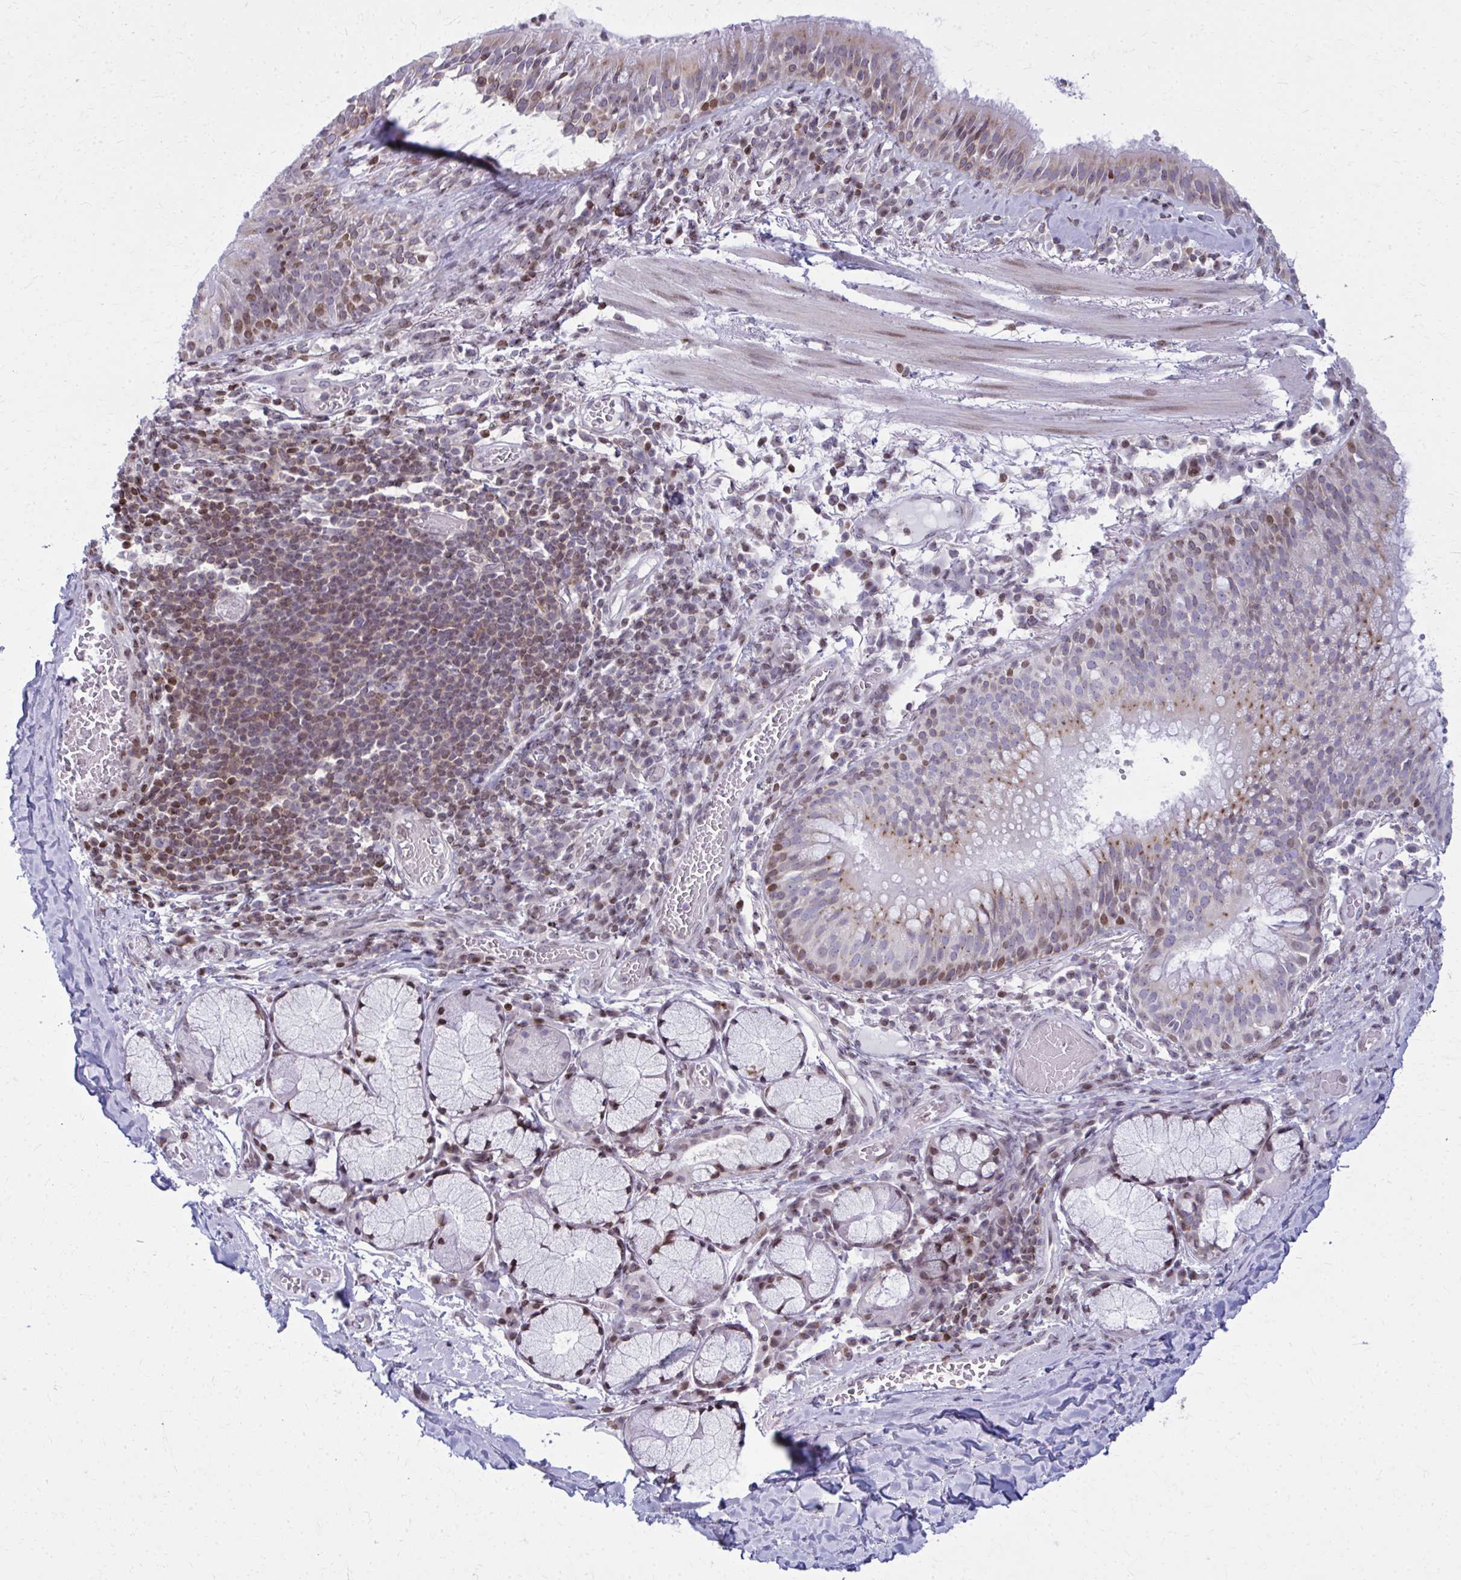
{"staining": {"intensity": "negative", "quantity": "none", "location": "none"}, "tissue": "adipose tissue", "cell_type": "Adipocytes", "image_type": "normal", "snomed": [{"axis": "morphology", "description": "Normal tissue, NOS"}, {"axis": "topography", "description": "Cartilage tissue"}, {"axis": "topography", "description": "Bronchus"}], "caption": "A high-resolution image shows IHC staining of unremarkable adipose tissue, which reveals no significant positivity in adipocytes.", "gene": "AP5M1", "patient": {"sex": "male", "age": 56}}